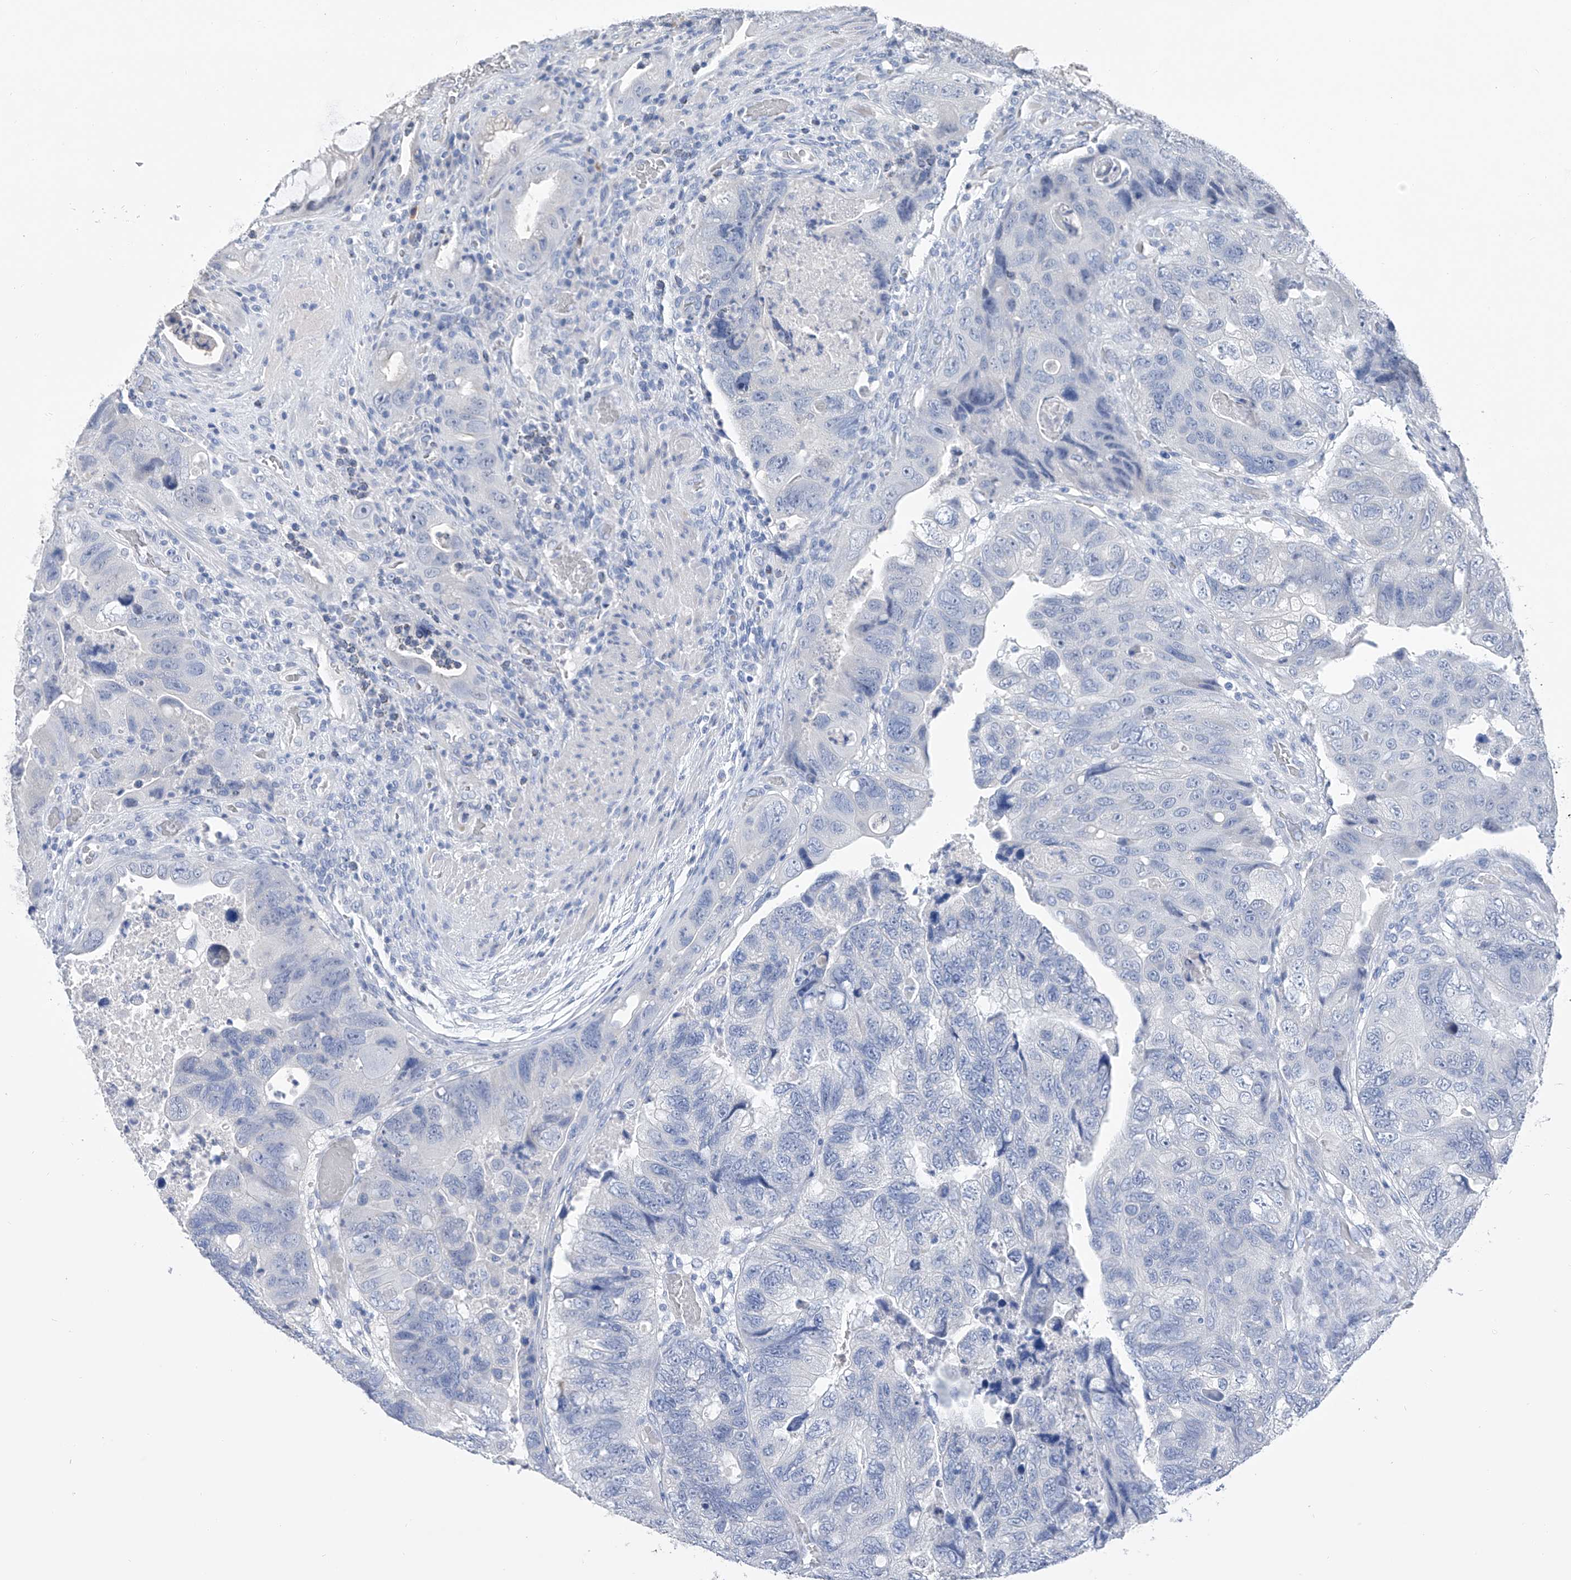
{"staining": {"intensity": "negative", "quantity": "none", "location": "none"}, "tissue": "colorectal cancer", "cell_type": "Tumor cells", "image_type": "cancer", "snomed": [{"axis": "morphology", "description": "Adenocarcinoma, NOS"}, {"axis": "topography", "description": "Rectum"}], "caption": "Colorectal adenocarcinoma was stained to show a protein in brown. There is no significant positivity in tumor cells.", "gene": "ADRA1A", "patient": {"sex": "male", "age": 63}}